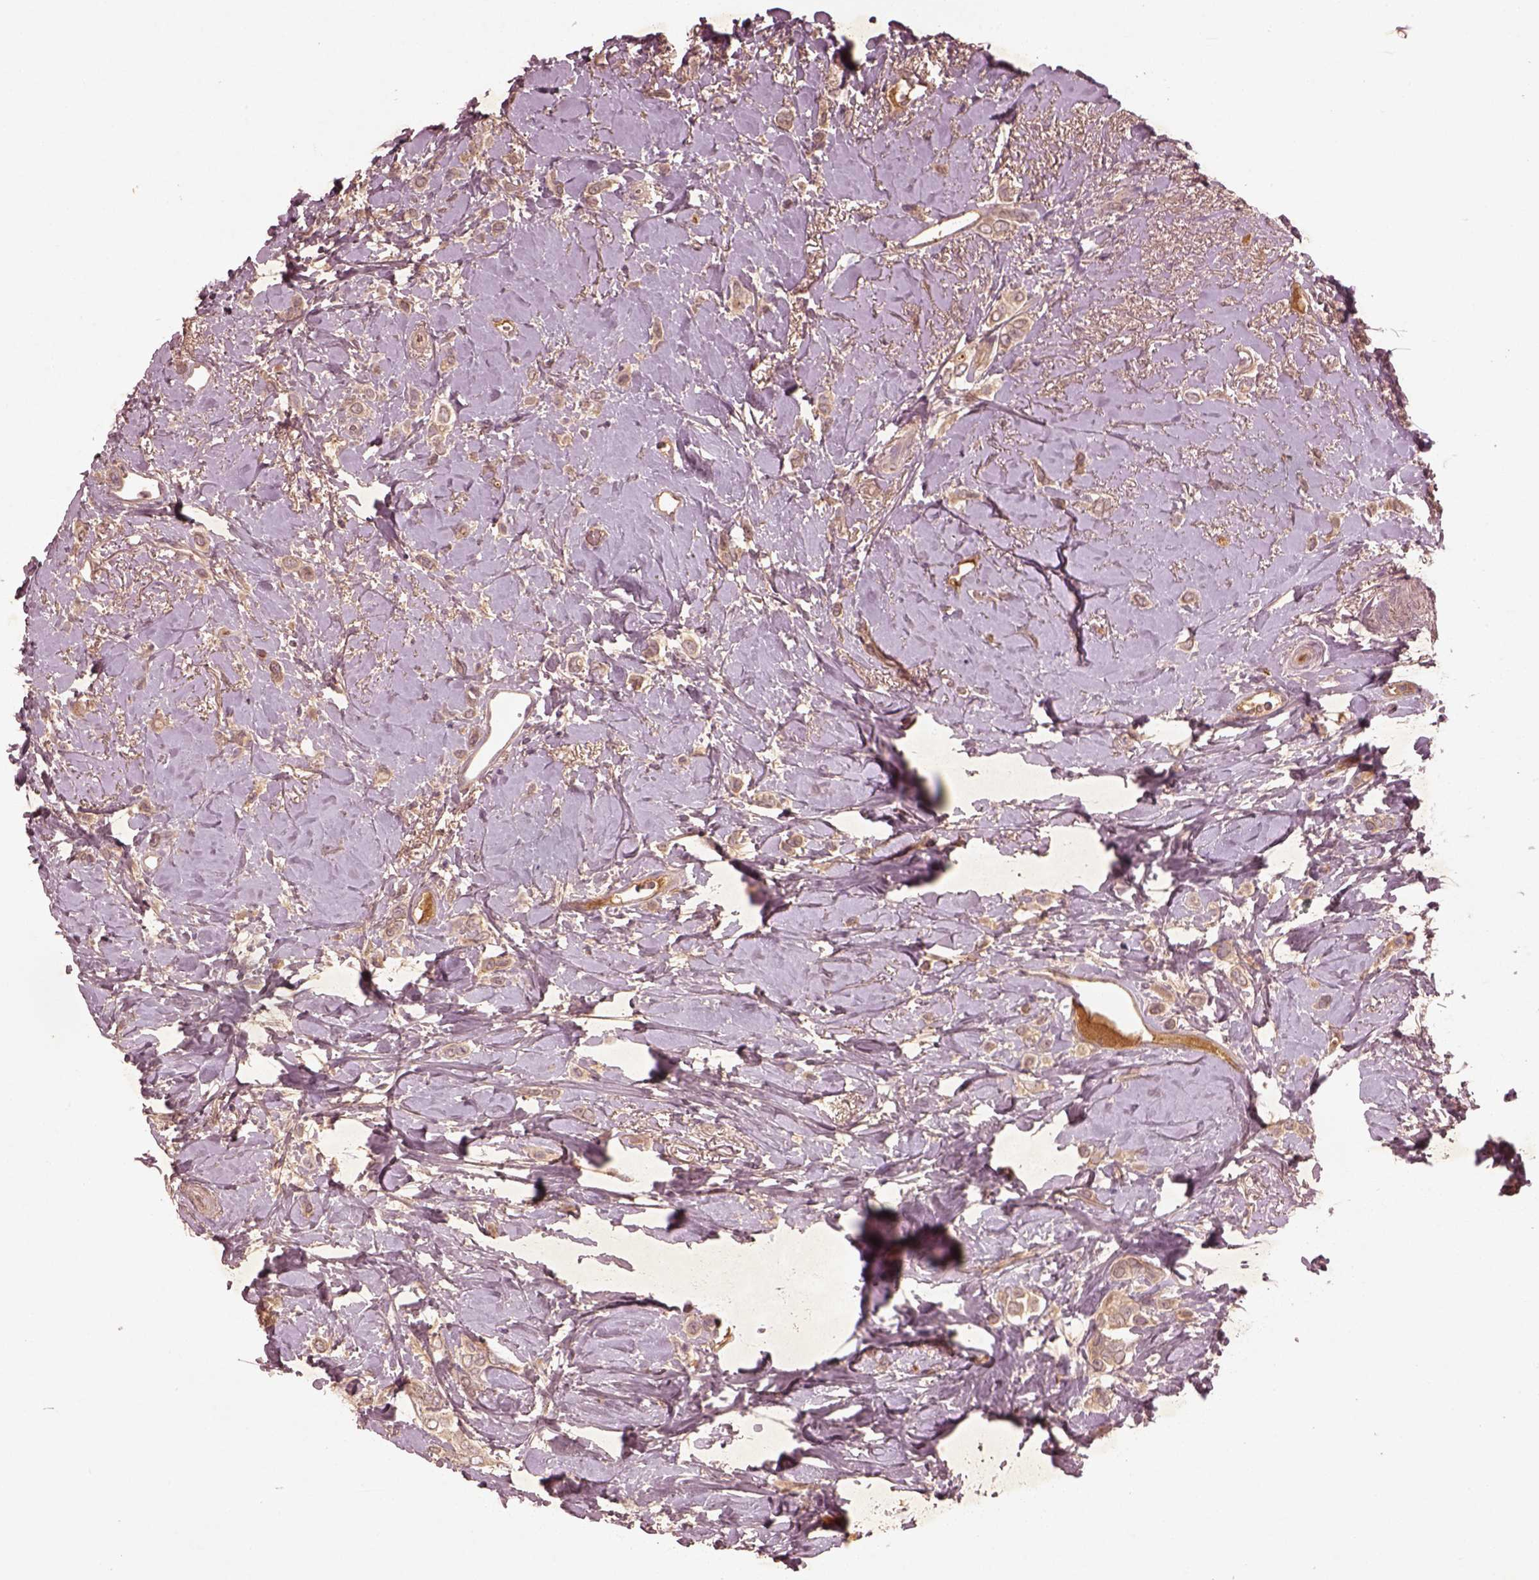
{"staining": {"intensity": "weak", "quantity": ">75%", "location": "cytoplasmic/membranous"}, "tissue": "breast cancer", "cell_type": "Tumor cells", "image_type": "cancer", "snomed": [{"axis": "morphology", "description": "Lobular carcinoma"}, {"axis": "topography", "description": "Breast"}], "caption": "An image showing weak cytoplasmic/membranous expression in about >75% of tumor cells in breast cancer, as visualized by brown immunohistochemical staining.", "gene": "FAM234A", "patient": {"sex": "female", "age": 66}}